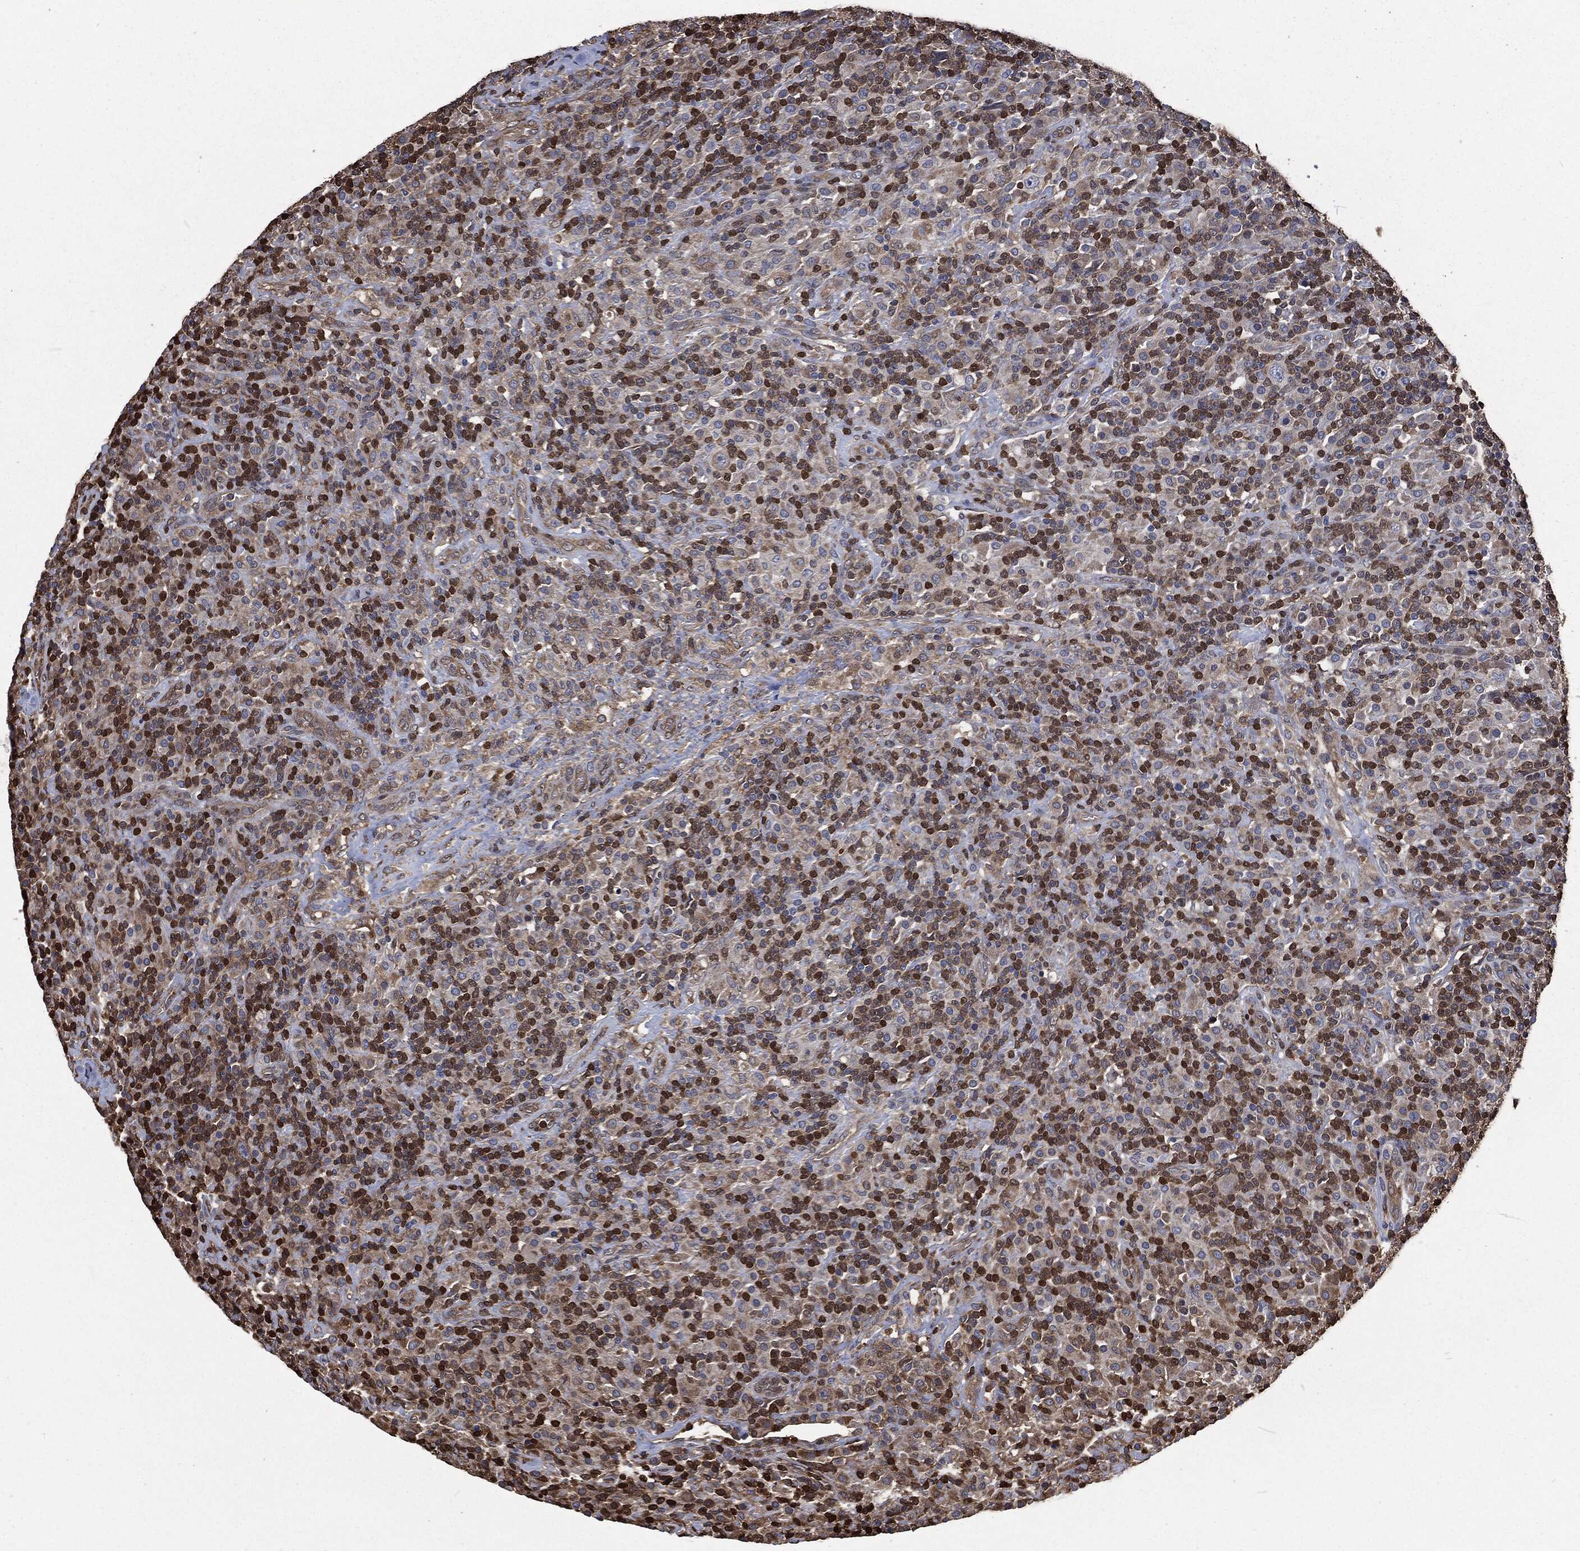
{"staining": {"intensity": "negative", "quantity": "none", "location": "none"}, "tissue": "lymphoma", "cell_type": "Tumor cells", "image_type": "cancer", "snomed": [{"axis": "morphology", "description": "Hodgkin's disease, NOS"}, {"axis": "topography", "description": "Lymph node"}], "caption": "Hodgkin's disease was stained to show a protein in brown. There is no significant expression in tumor cells. (Brightfield microscopy of DAB (3,3'-diaminobenzidine) IHC at high magnification).", "gene": "PRDX4", "patient": {"sex": "male", "age": 70}}